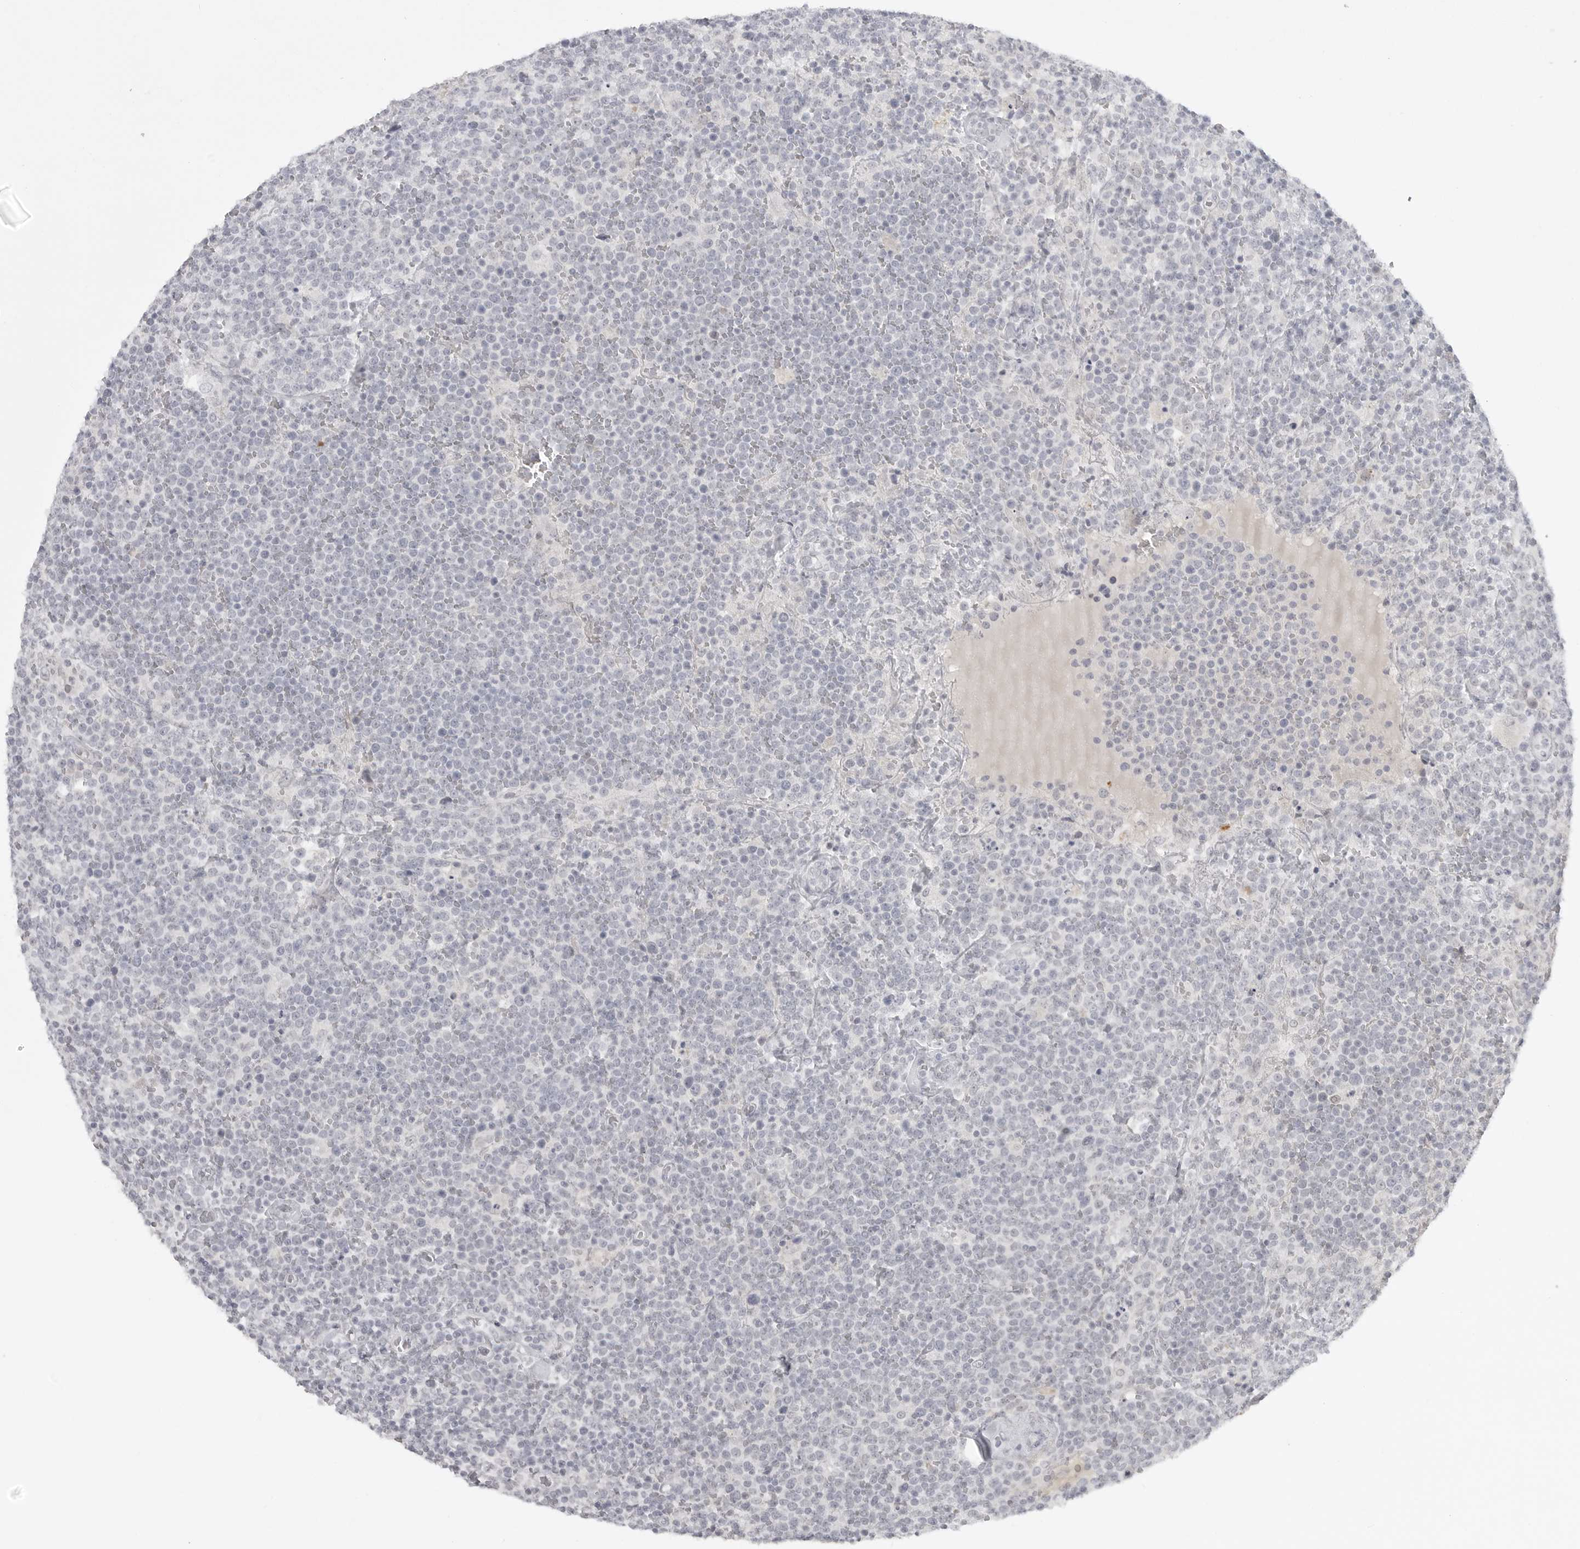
{"staining": {"intensity": "negative", "quantity": "none", "location": "none"}, "tissue": "lymphoma", "cell_type": "Tumor cells", "image_type": "cancer", "snomed": [{"axis": "morphology", "description": "Malignant lymphoma, non-Hodgkin's type, High grade"}, {"axis": "topography", "description": "Lymph node"}], "caption": "Protein analysis of lymphoma reveals no significant staining in tumor cells. (Immunohistochemistry (ihc), brightfield microscopy, high magnification).", "gene": "TCTN3", "patient": {"sex": "male", "age": 61}}